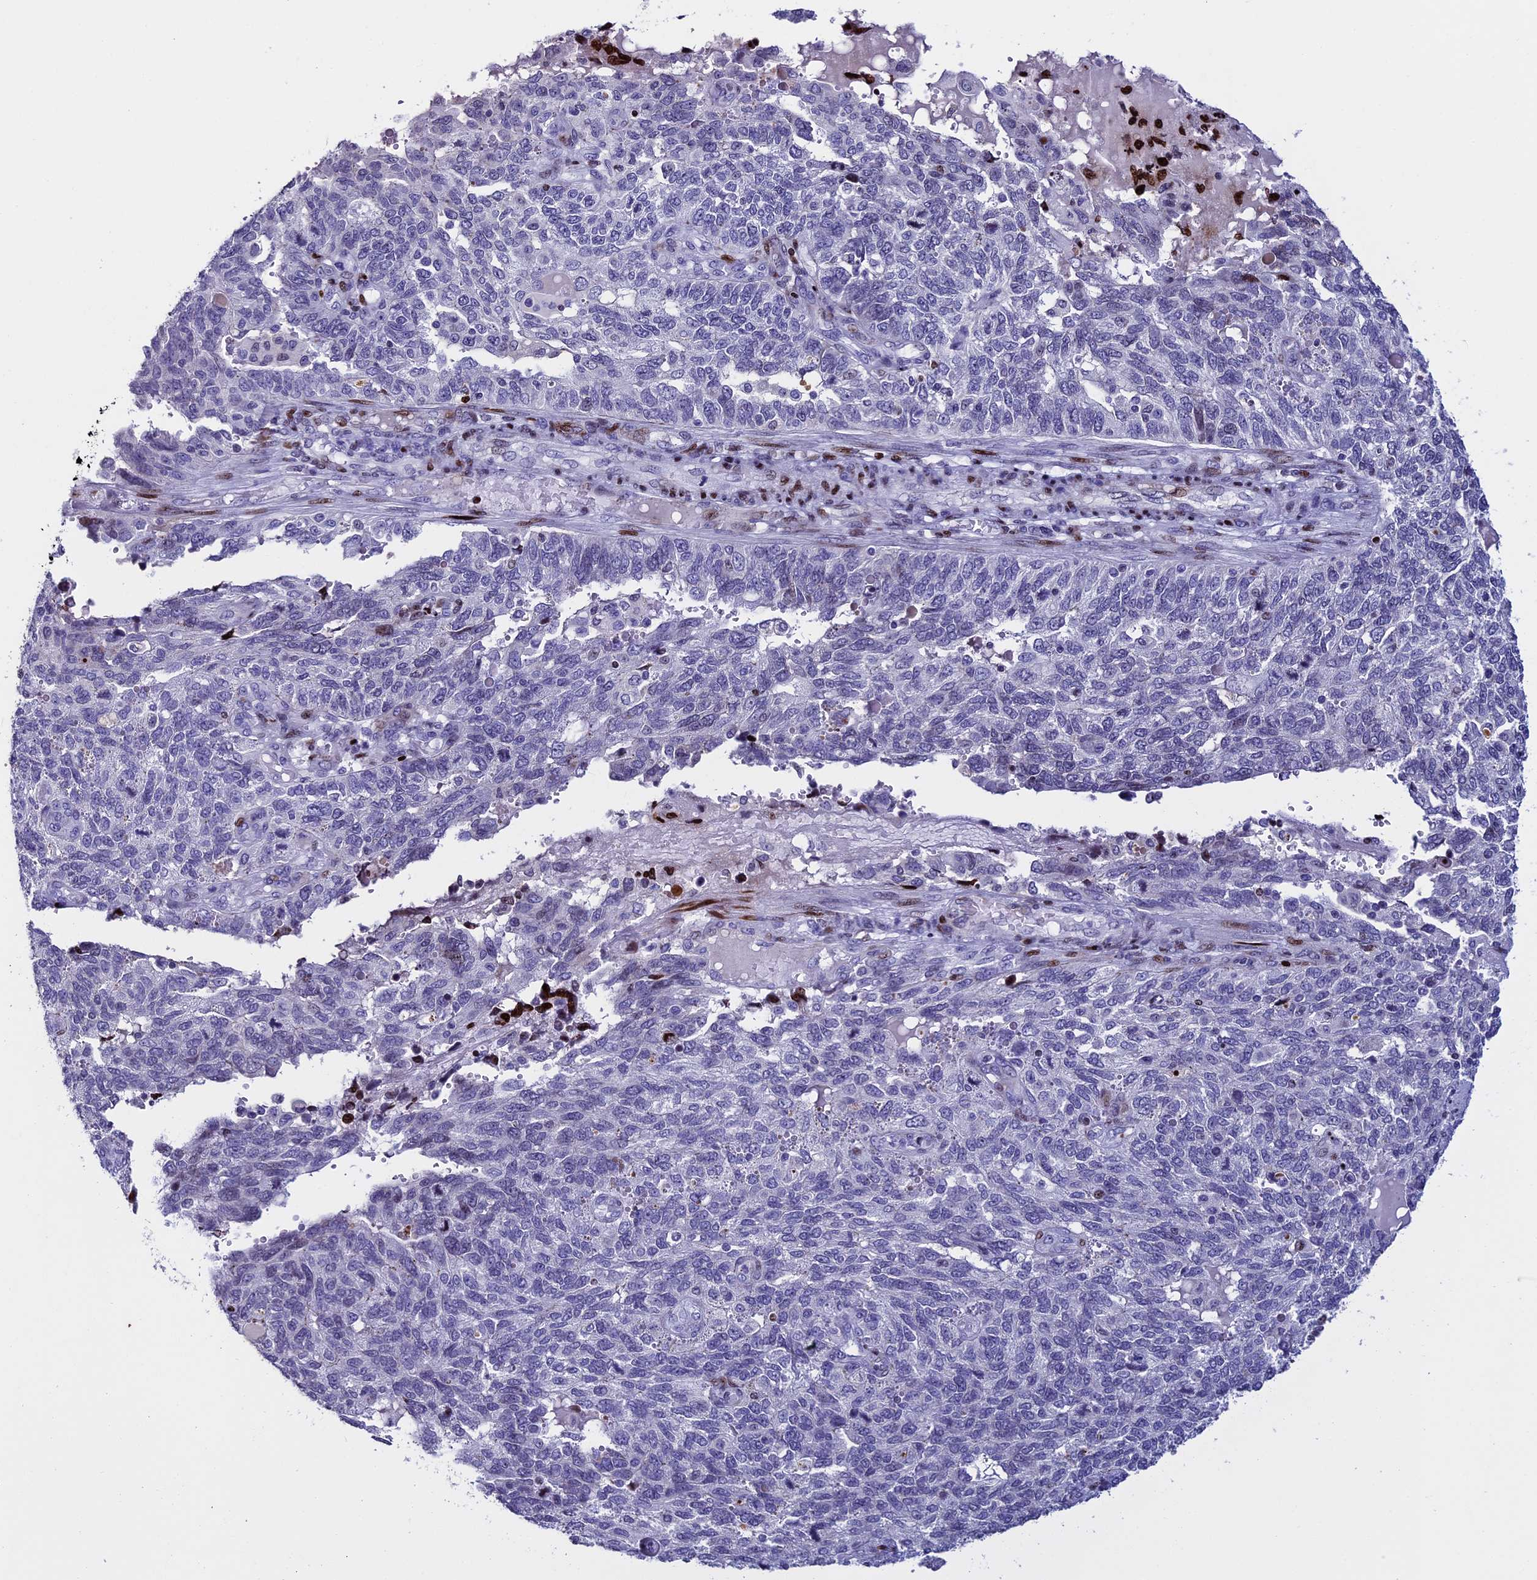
{"staining": {"intensity": "negative", "quantity": "none", "location": "none"}, "tissue": "endometrial cancer", "cell_type": "Tumor cells", "image_type": "cancer", "snomed": [{"axis": "morphology", "description": "Adenocarcinoma, NOS"}, {"axis": "topography", "description": "Endometrium"}], "caption": "Endometrial adenocarcinoma was stained to show a protein in brown. There is no significant staining in tumor cells.", "gene": "BTBD3", "patient": {"sex": "female", "age": 66}}